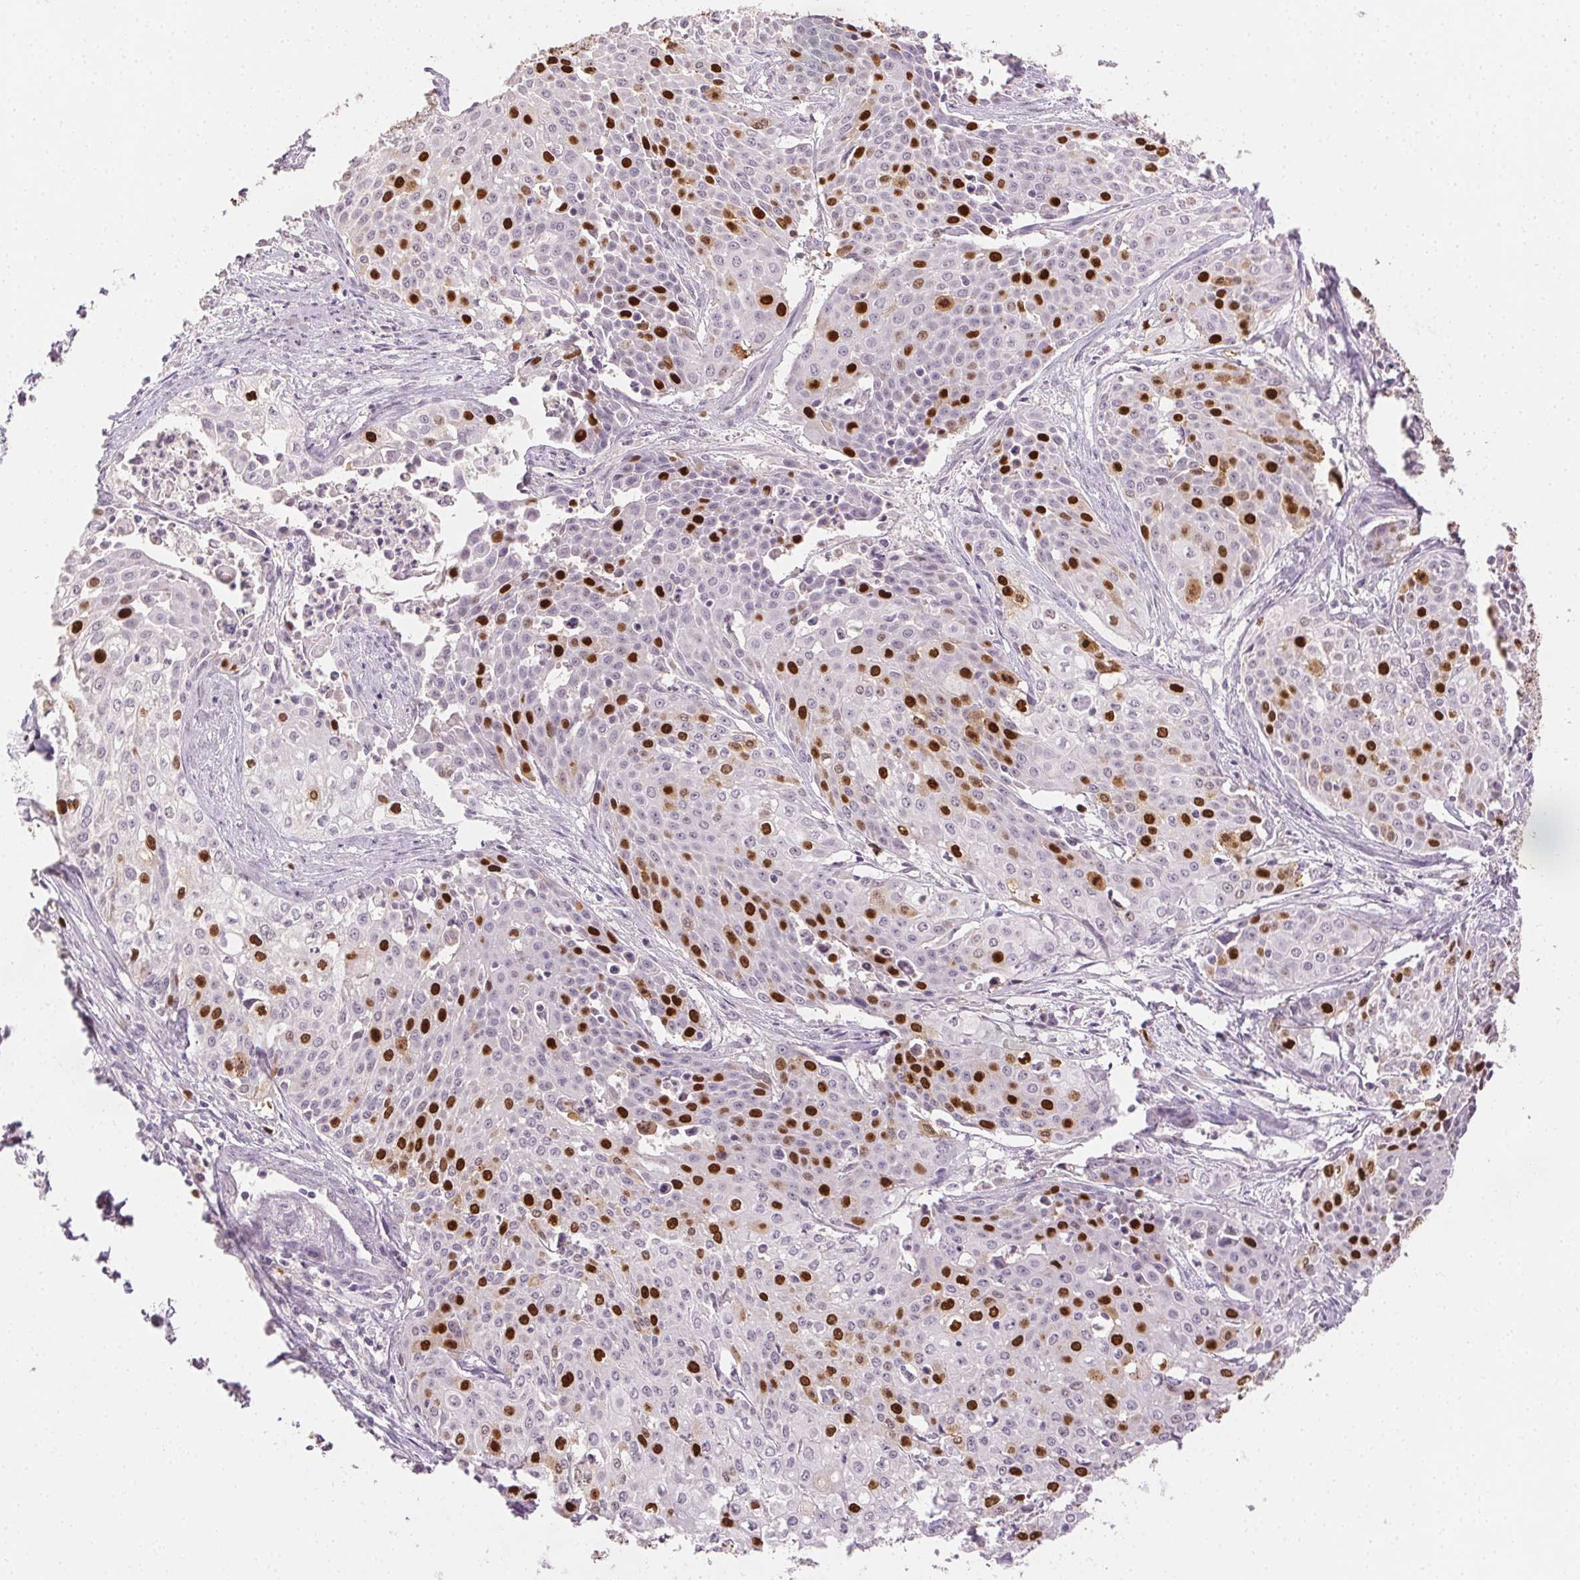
{"staining": {"intensity": "moderate", "quantity": "25%-75%", "location": "nuclear"}, "tissue": "cervical cancer", "cell_type": "Tumor cells", "image_type": "cancer", "snomed": [{"axis": "morphology", "description": "Squamous cell carcinoma, NOS"}, {"axis": "topography", "description": "Cervix"}], "caption": "Protein staining displays moderate nuclear expression in about 25%-75% of tumor cells in cervical squamous cell carcinoma. Ihc stains the protein in brown and the nuclei are stained blue.", "gene": "ANLN", "patient": {"sex": "female", "age": 39}}